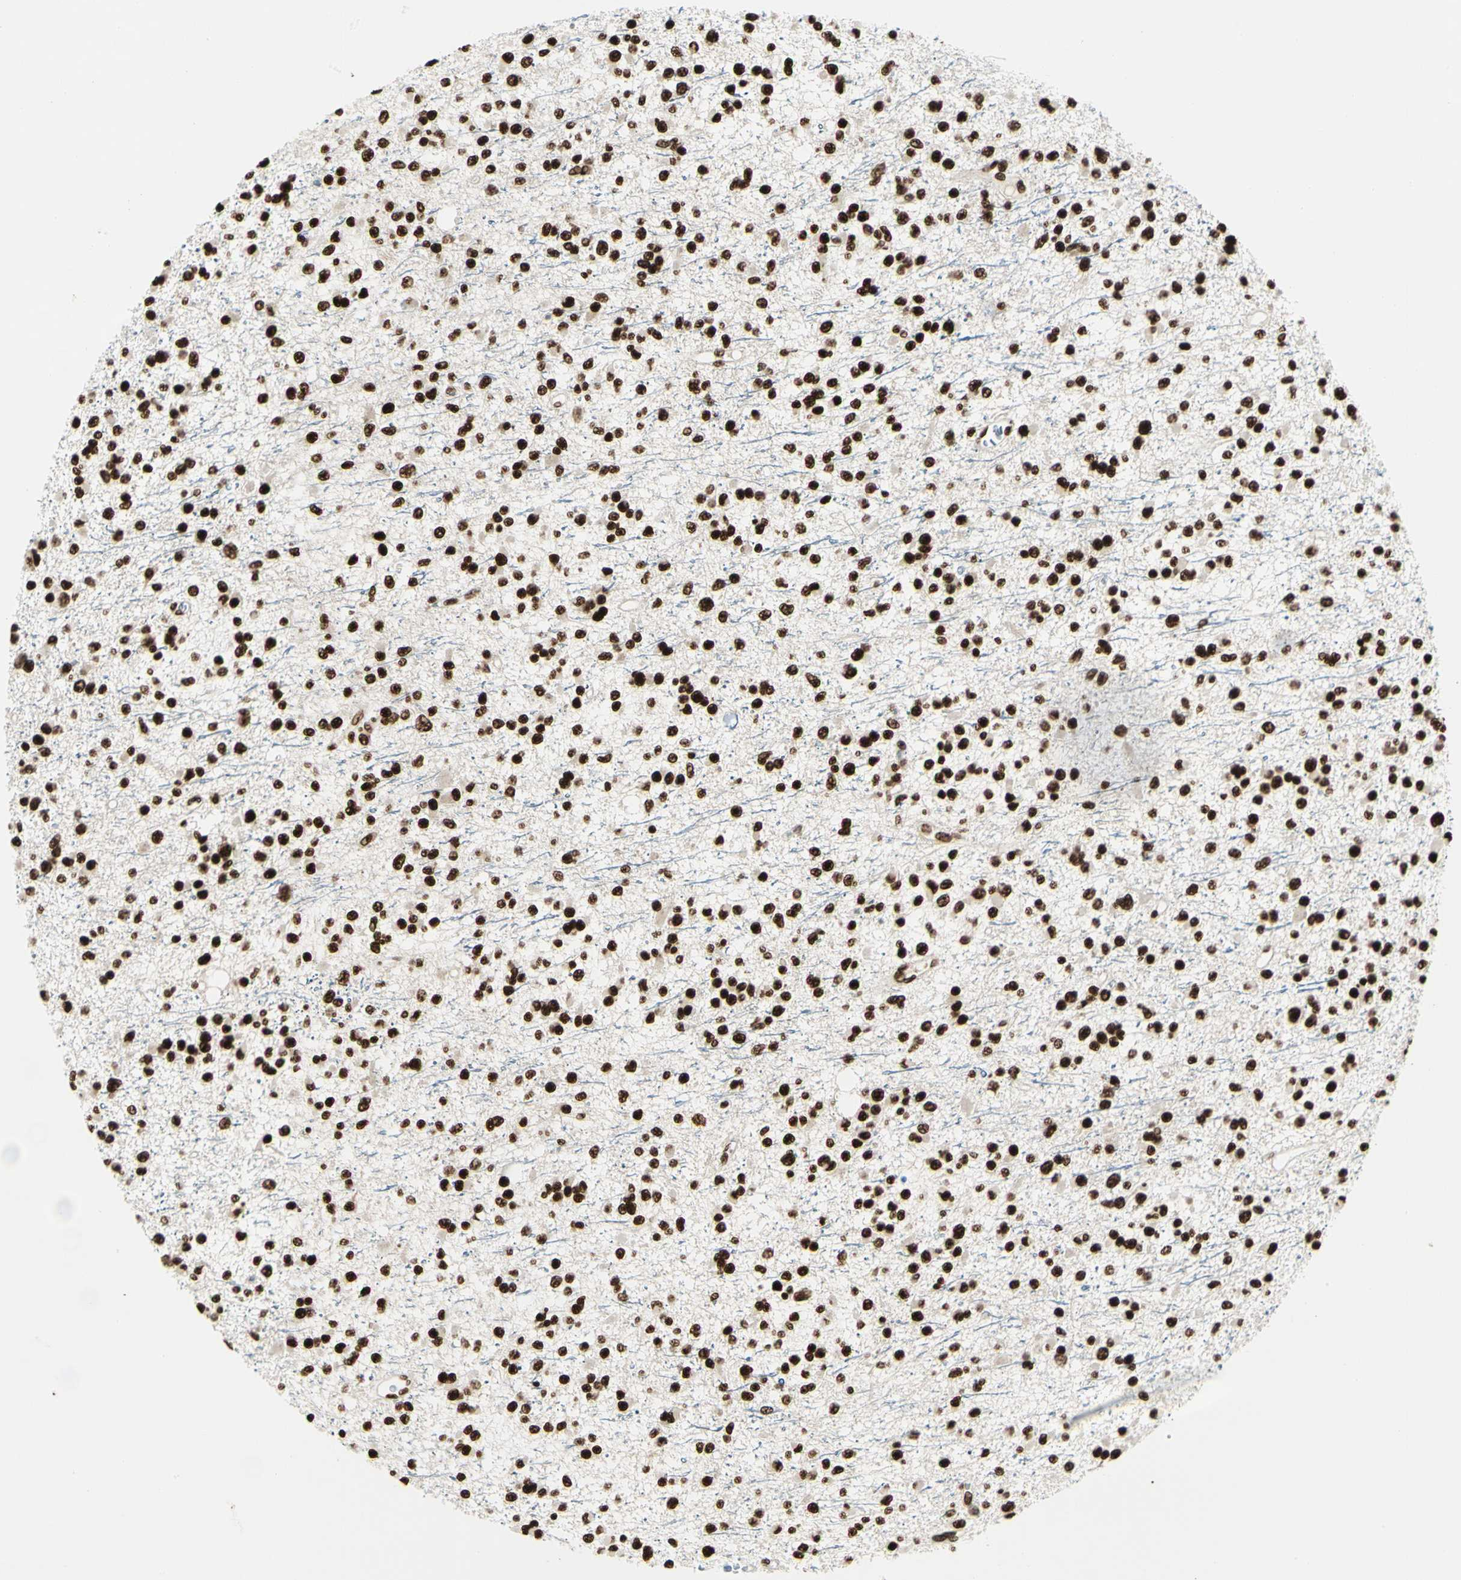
{"staining": {"intensity": "strong", "quantity": ">75%", "location": "nuclear"}, "tissue": "glioma", "cell_type": "Tumor cells", "image_type": "cancer", "snomed": [{"axis": "morphology", "description": "Glioma, malignant, Low grade"}, {"axis": "topography", "description": "Brain"}], "caption": "A histopathology image of human malignant glioma (low-grade) stained for a protein shows strong nuclear brown staining in tumor cells.", "gene": "CCAR1", "patient": {"sex": "female", "age": 22}}